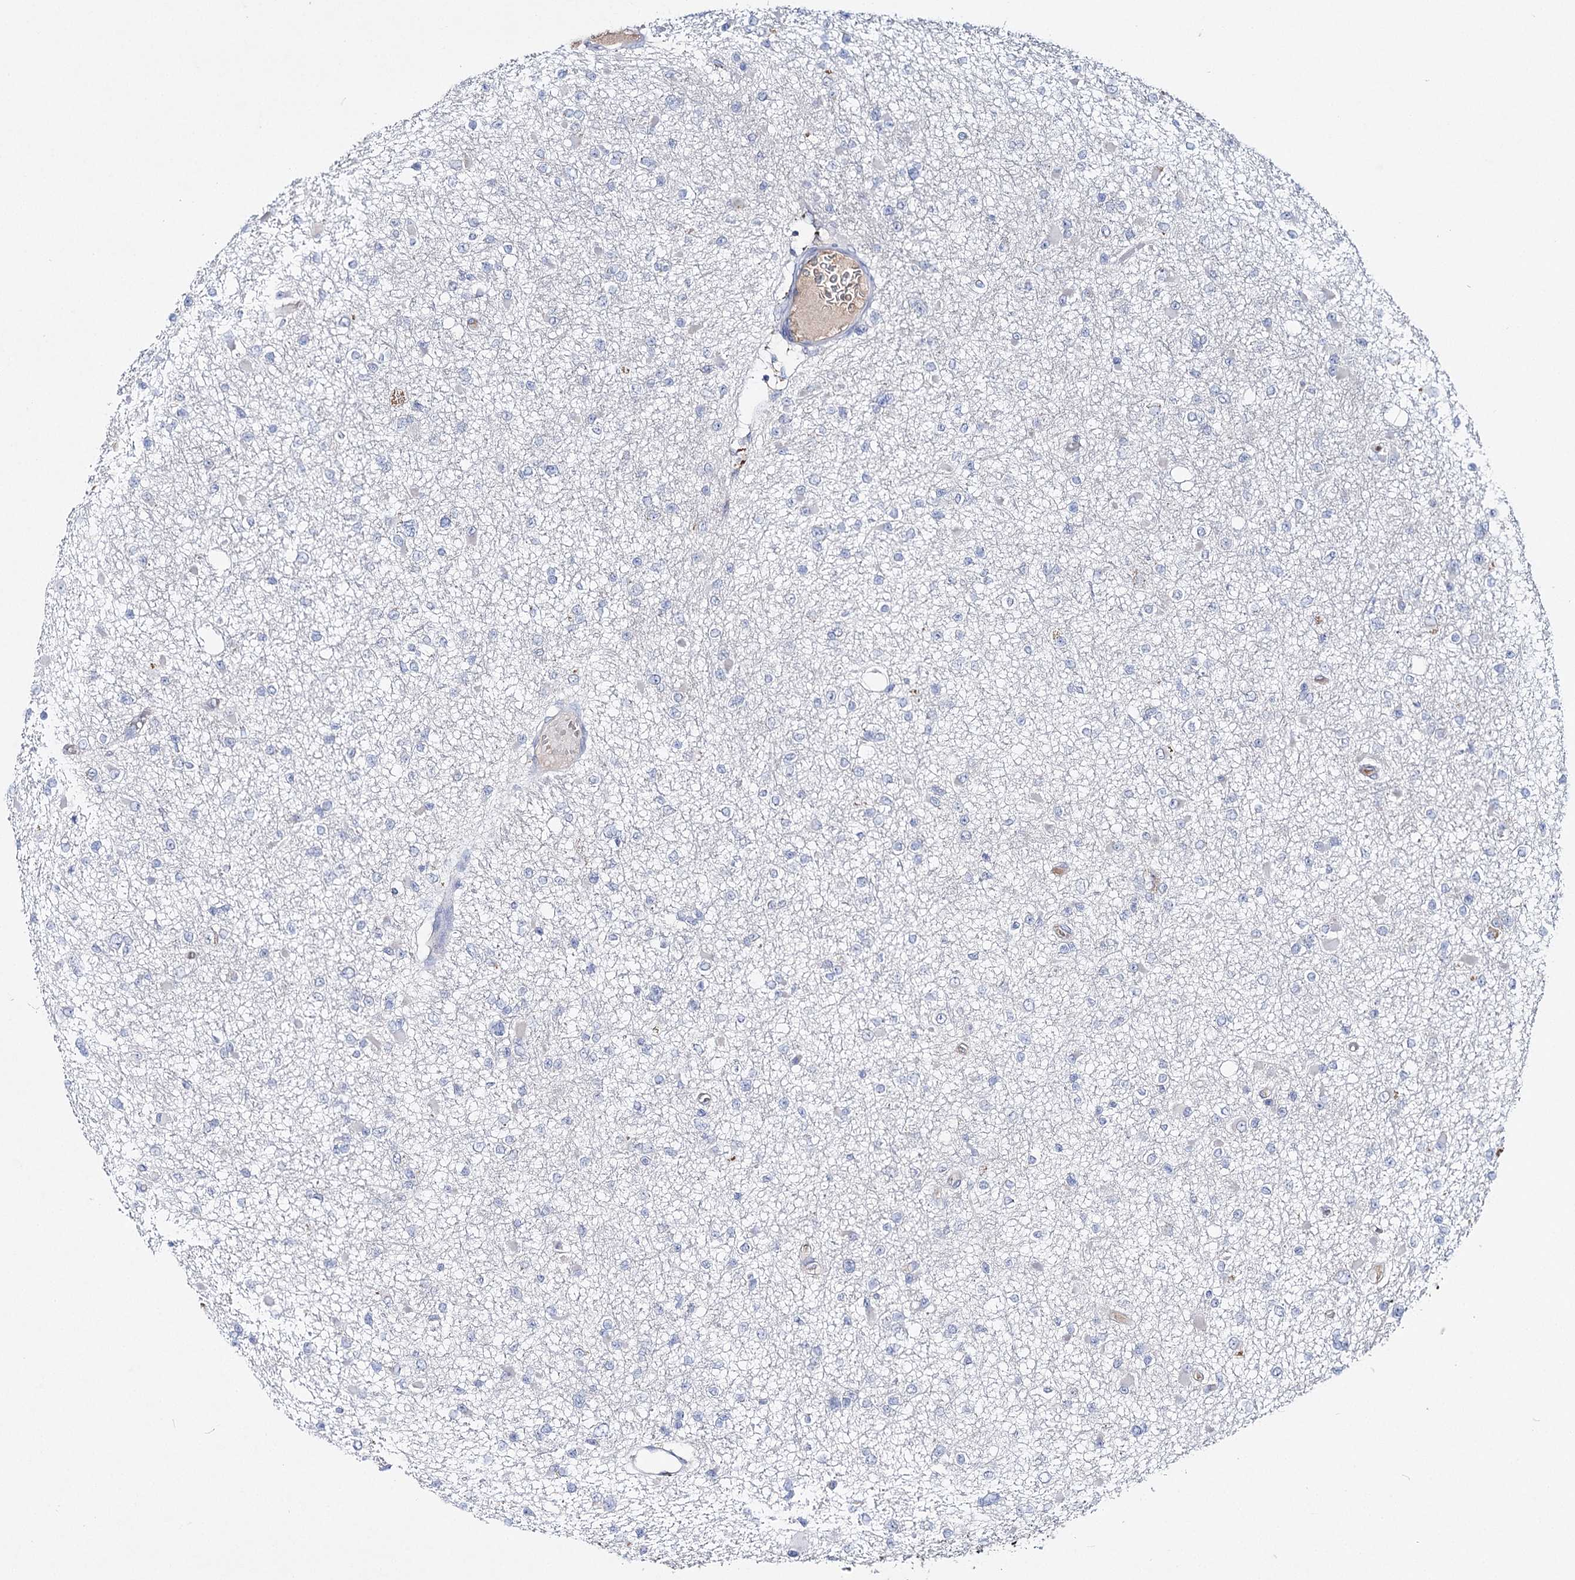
{"staining": {"intensity": "negative", "quantity": "none", "location": "none"}, "tissue": "glioma", "cell_type": "Tumor cells", "image_type": "cancer", "snomed": [{"axis": "morphology", "description": "Glioma, malignant, Low grade"}, {"axis": "topography", "description": "Brain"}], "caption": "Tumor cells show no significant protein positivity in glioma.", "gene": "IL1RAP", "patient": {"sex": "female", "age": 22}}